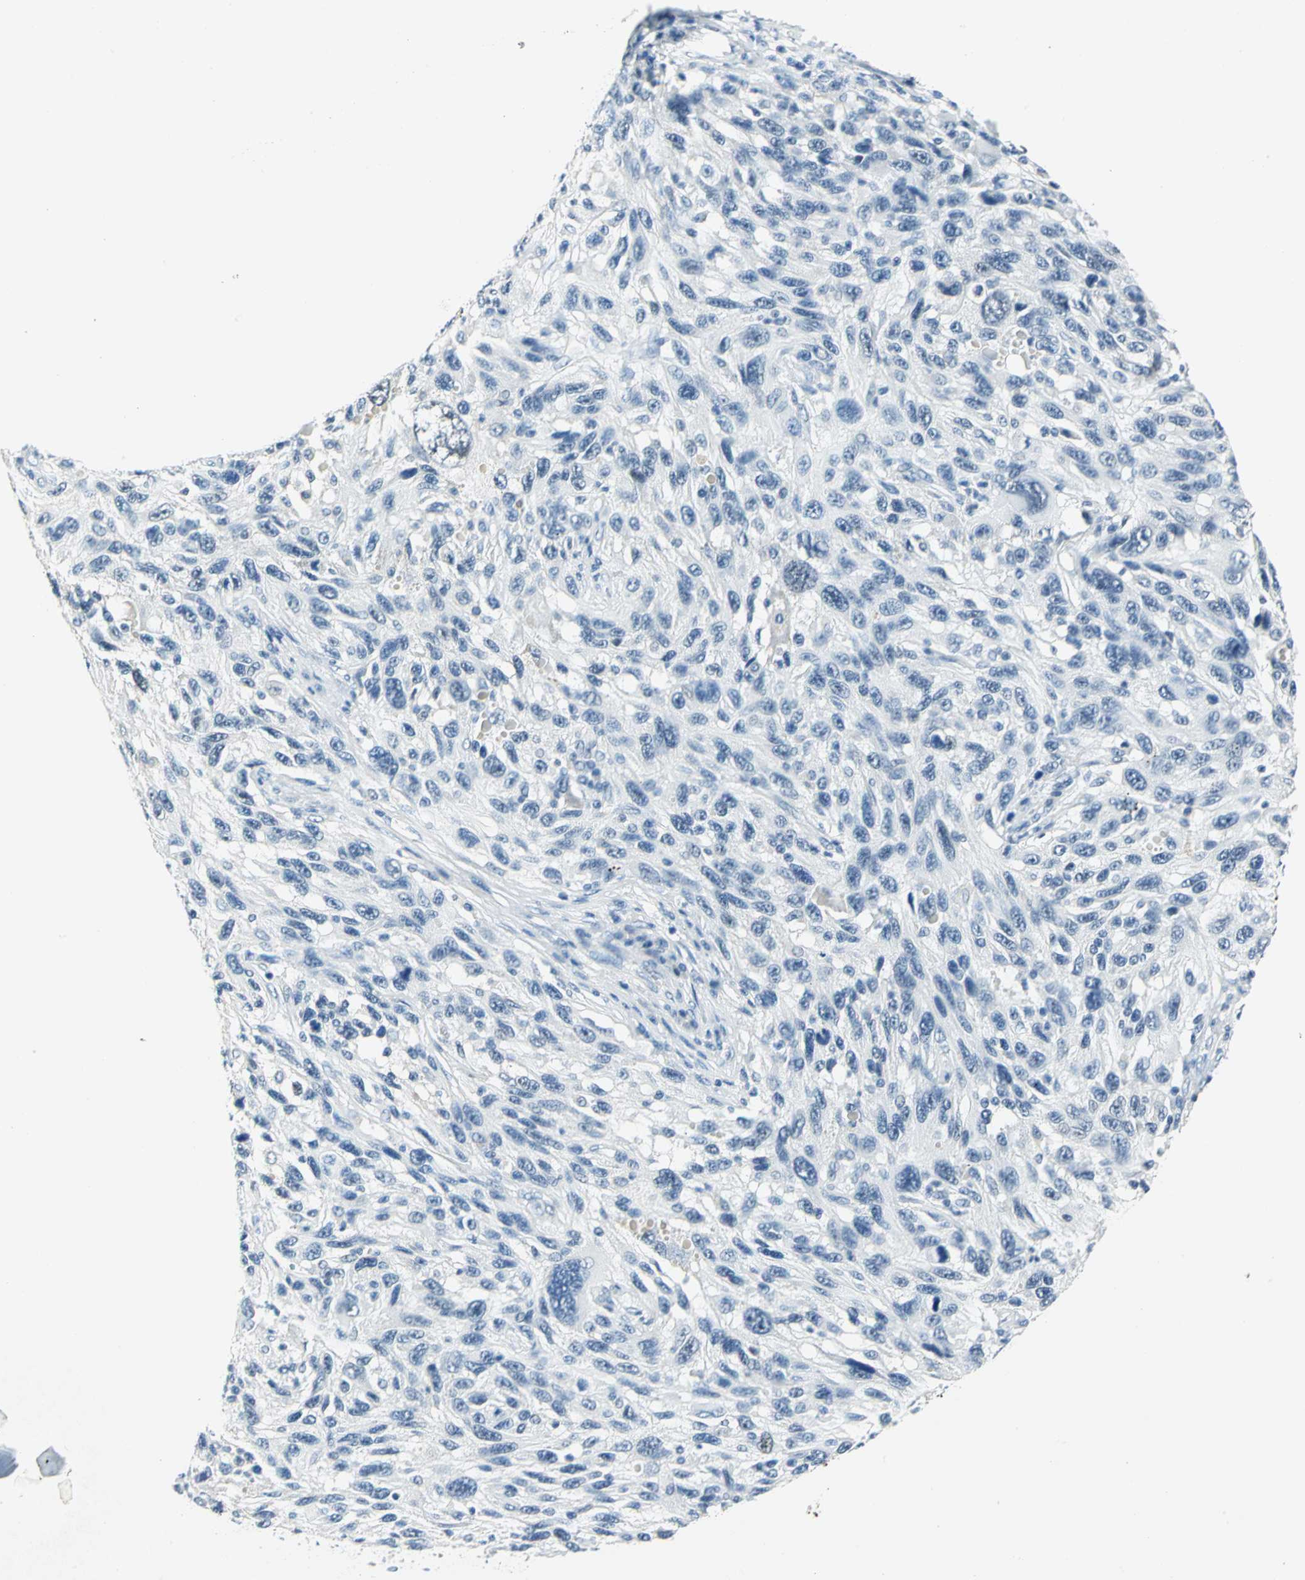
{"staining": {"intensity": "negative", "quantity": "none", "location": "none"}, "tissue": "melanoma", "cell_type": "Tumor cells", "image_type": "cancer", "snomed": [{"axis": "morphology", "description": "Malignant melanoma, NOS"}, {"axis": "topography", "description": "Skin"}], "caption": "An image of malignant melanoma stained for a protein shows no brown staining in tumor cells.", "gene": "RAD17", "patient": {"sex": "male", "age": 53}}